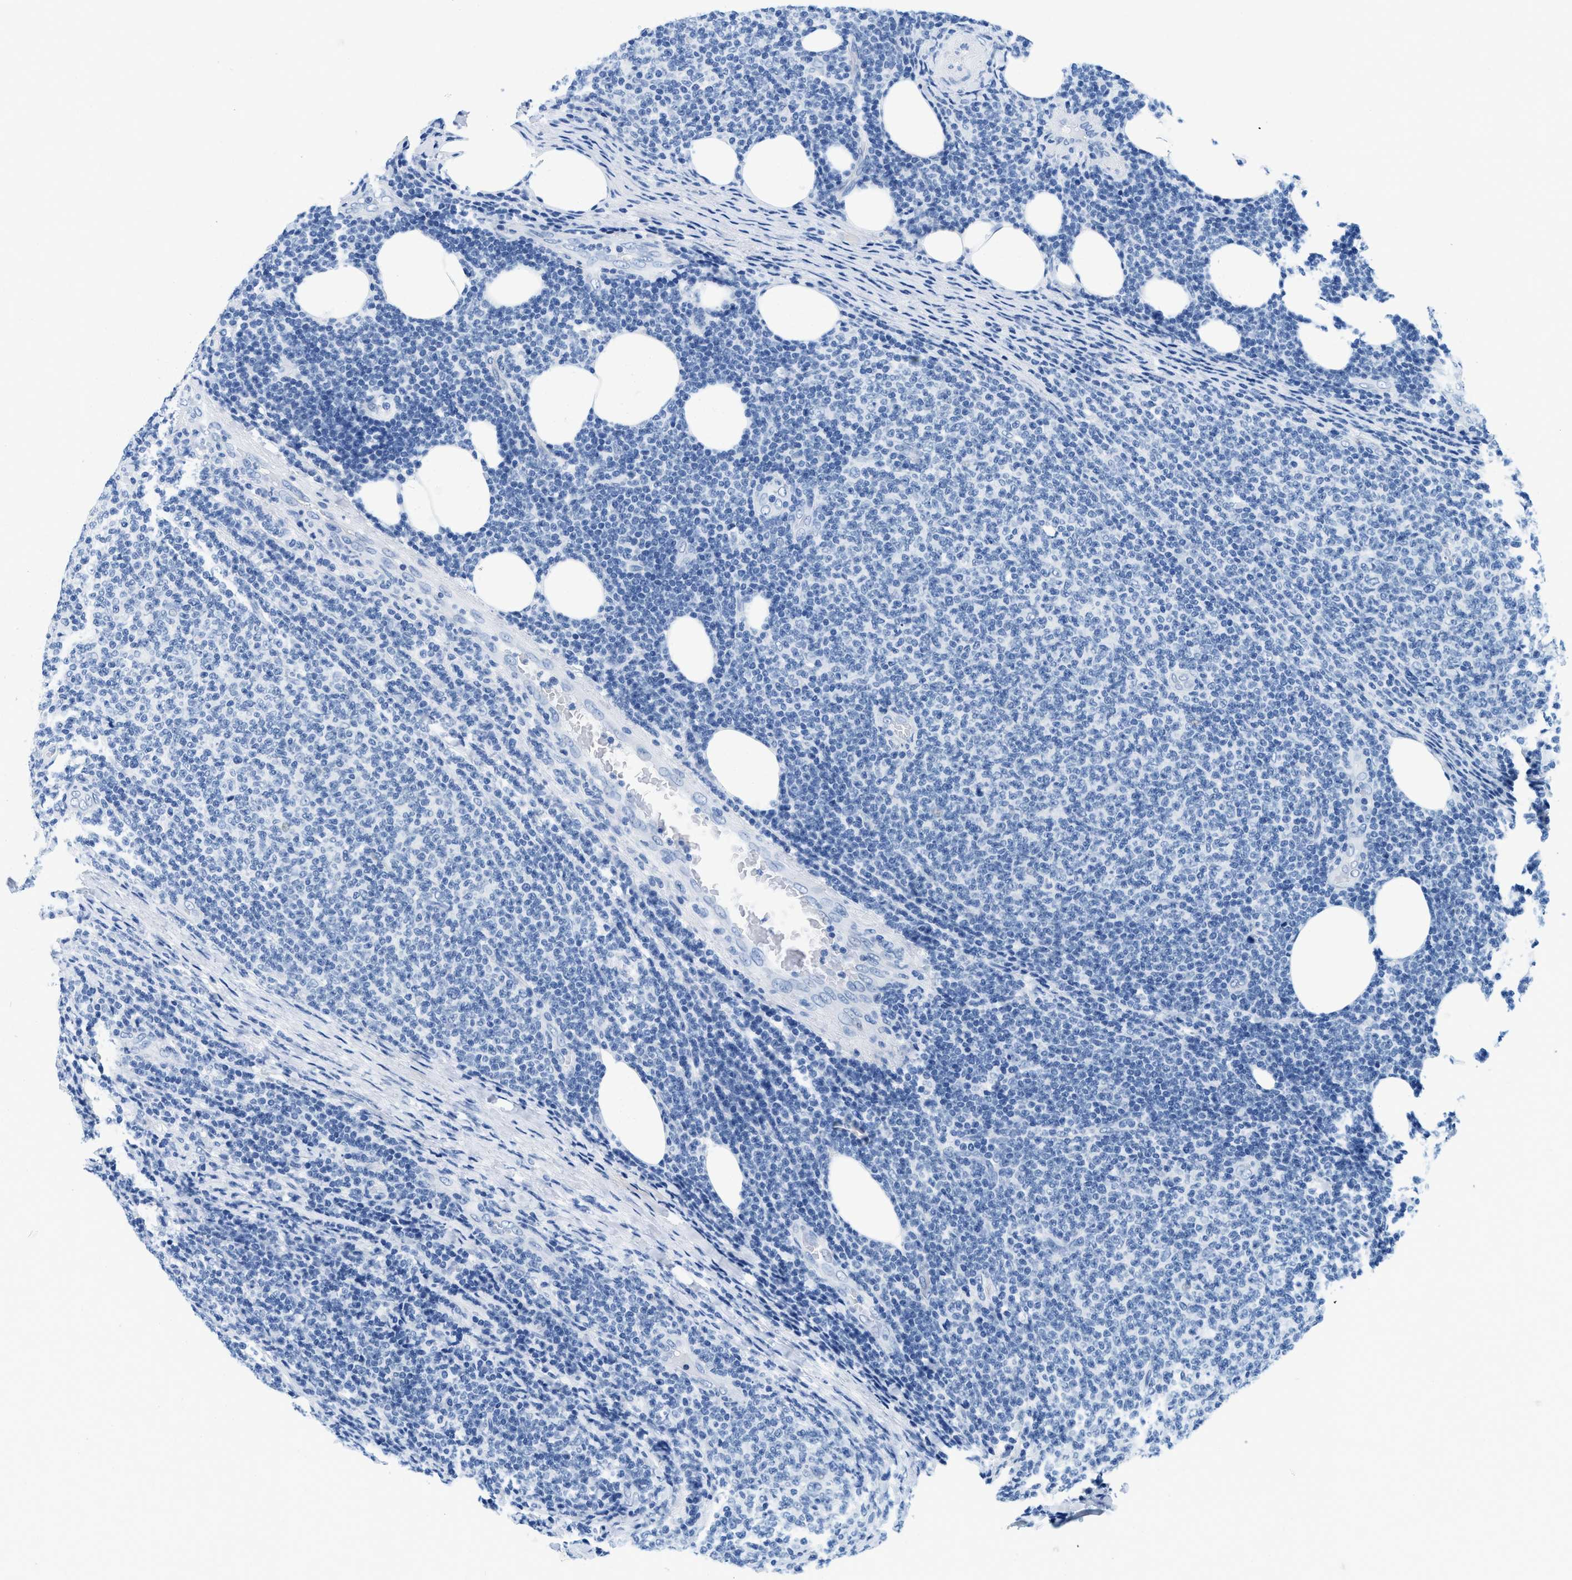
{"staining": {"intensity": "negative", "quantity": "none", "location": "none"}, "tissue": "lymphoma", "cell_type": "Tumor cells", "image_type": "cancer", "snomed": [{"axis": "morphology", "description": "Malignant lymphoma, non-Hodgkin's type, Low grade"}, {"axis": "topography", "description": "Lymph node"}], "caption": "Lymphoma was stained to show a protein in brown. There is no significant staining in tumor cells.", "gene": "GSN", "patient": {"sex": "male", "age": 66}}